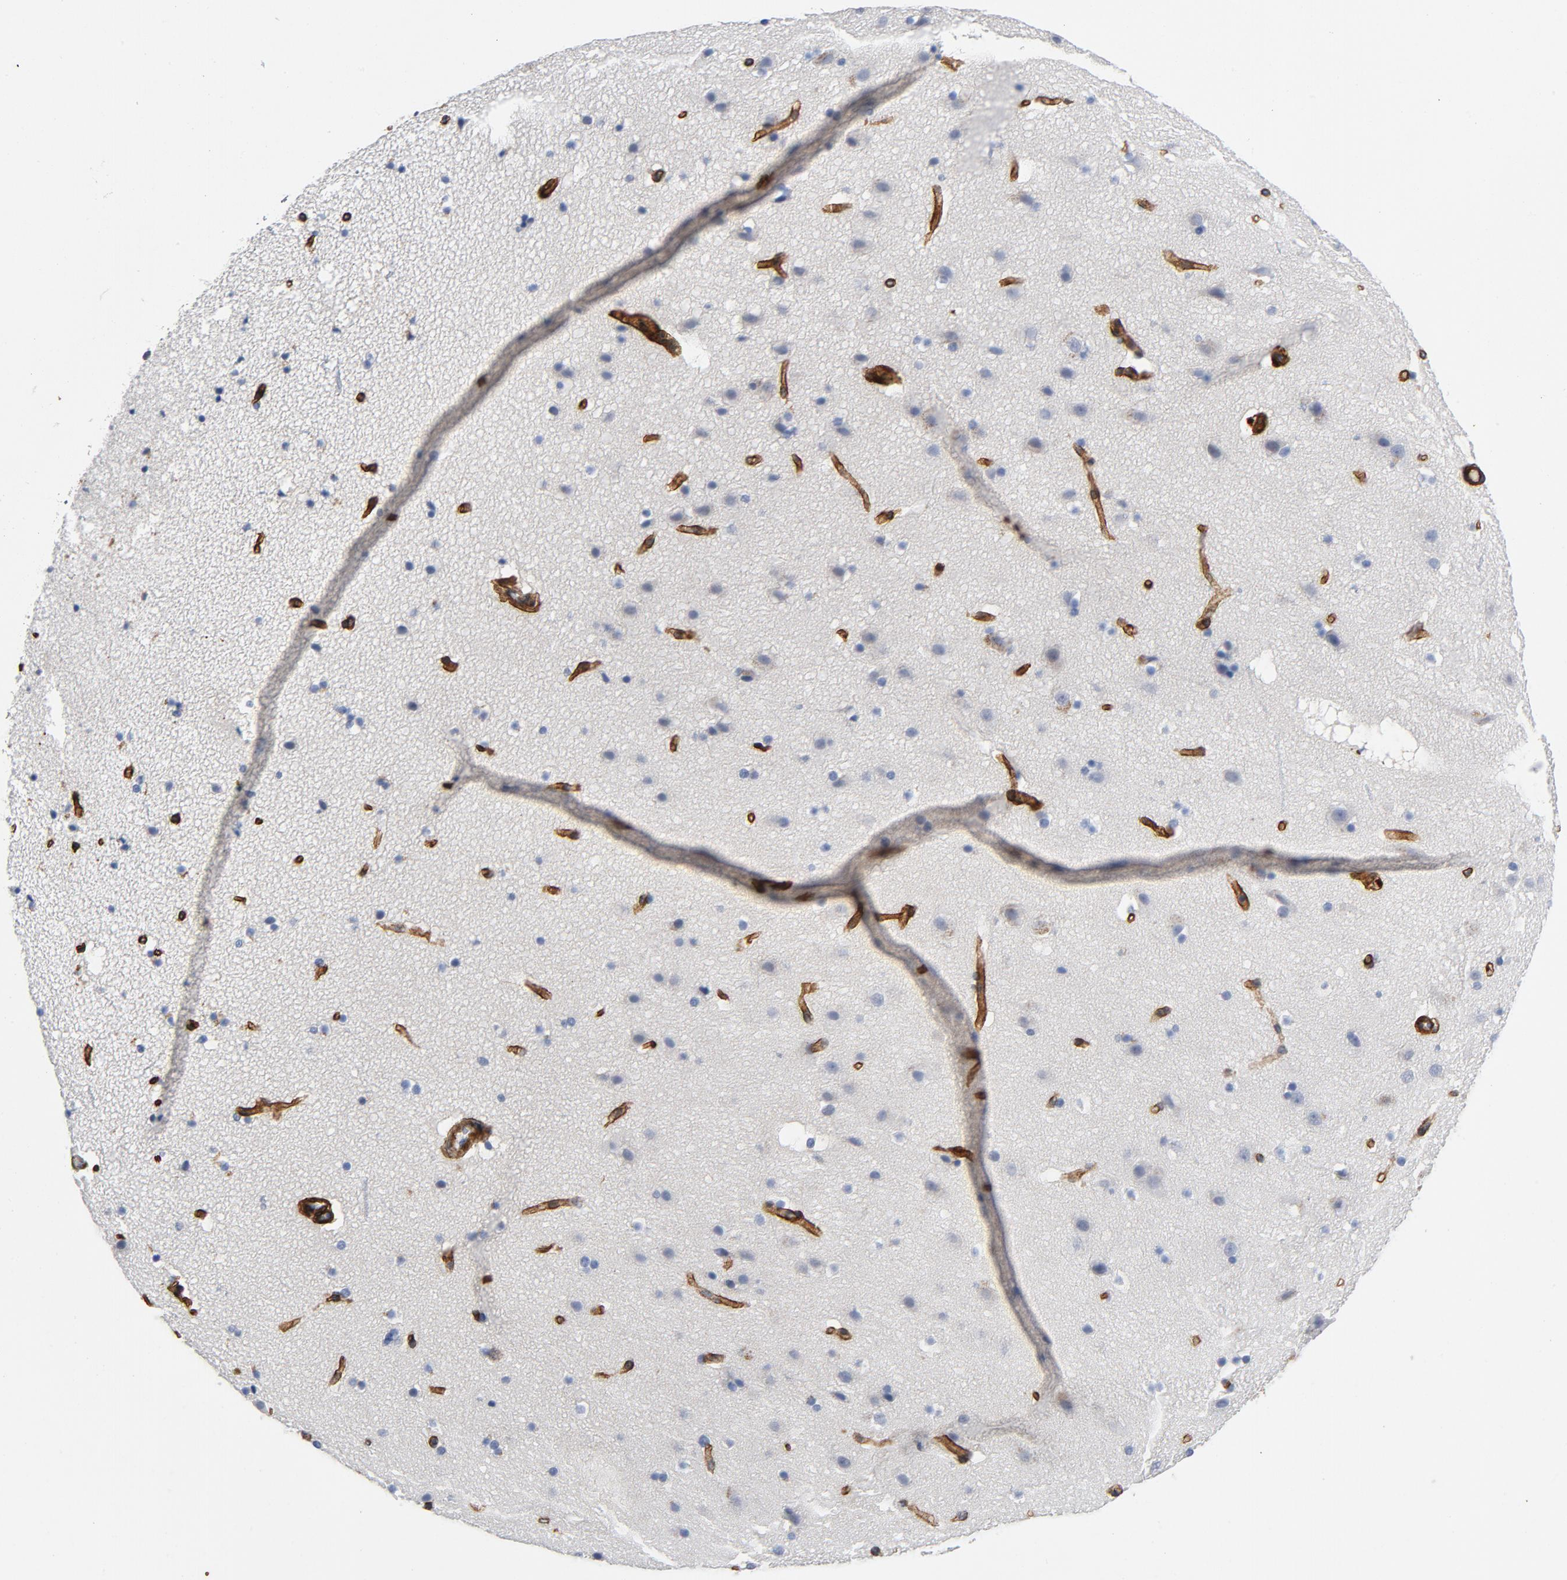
{"staining": {"intensity": "strong", "quantity": ">75%", "location": "cytoplasmic/membranous"}, "tissue": "cerebral cortex", "cell_type": "Endothelial cells", "image_type": "normal", "snomed": [{"axis": "morphology", "description": "Normal tissue, NOS"}, {"axis": "topography", "description": "Cerebral cortex"}], "caption": "Brown immunohistochemical staining in normal cerebral cortex reveals strong cytoplasmic/membranous staining in about >75% of endothelial cells.", "gene": "LAMC1", "patient": {"sex": "male", "age": 45}}